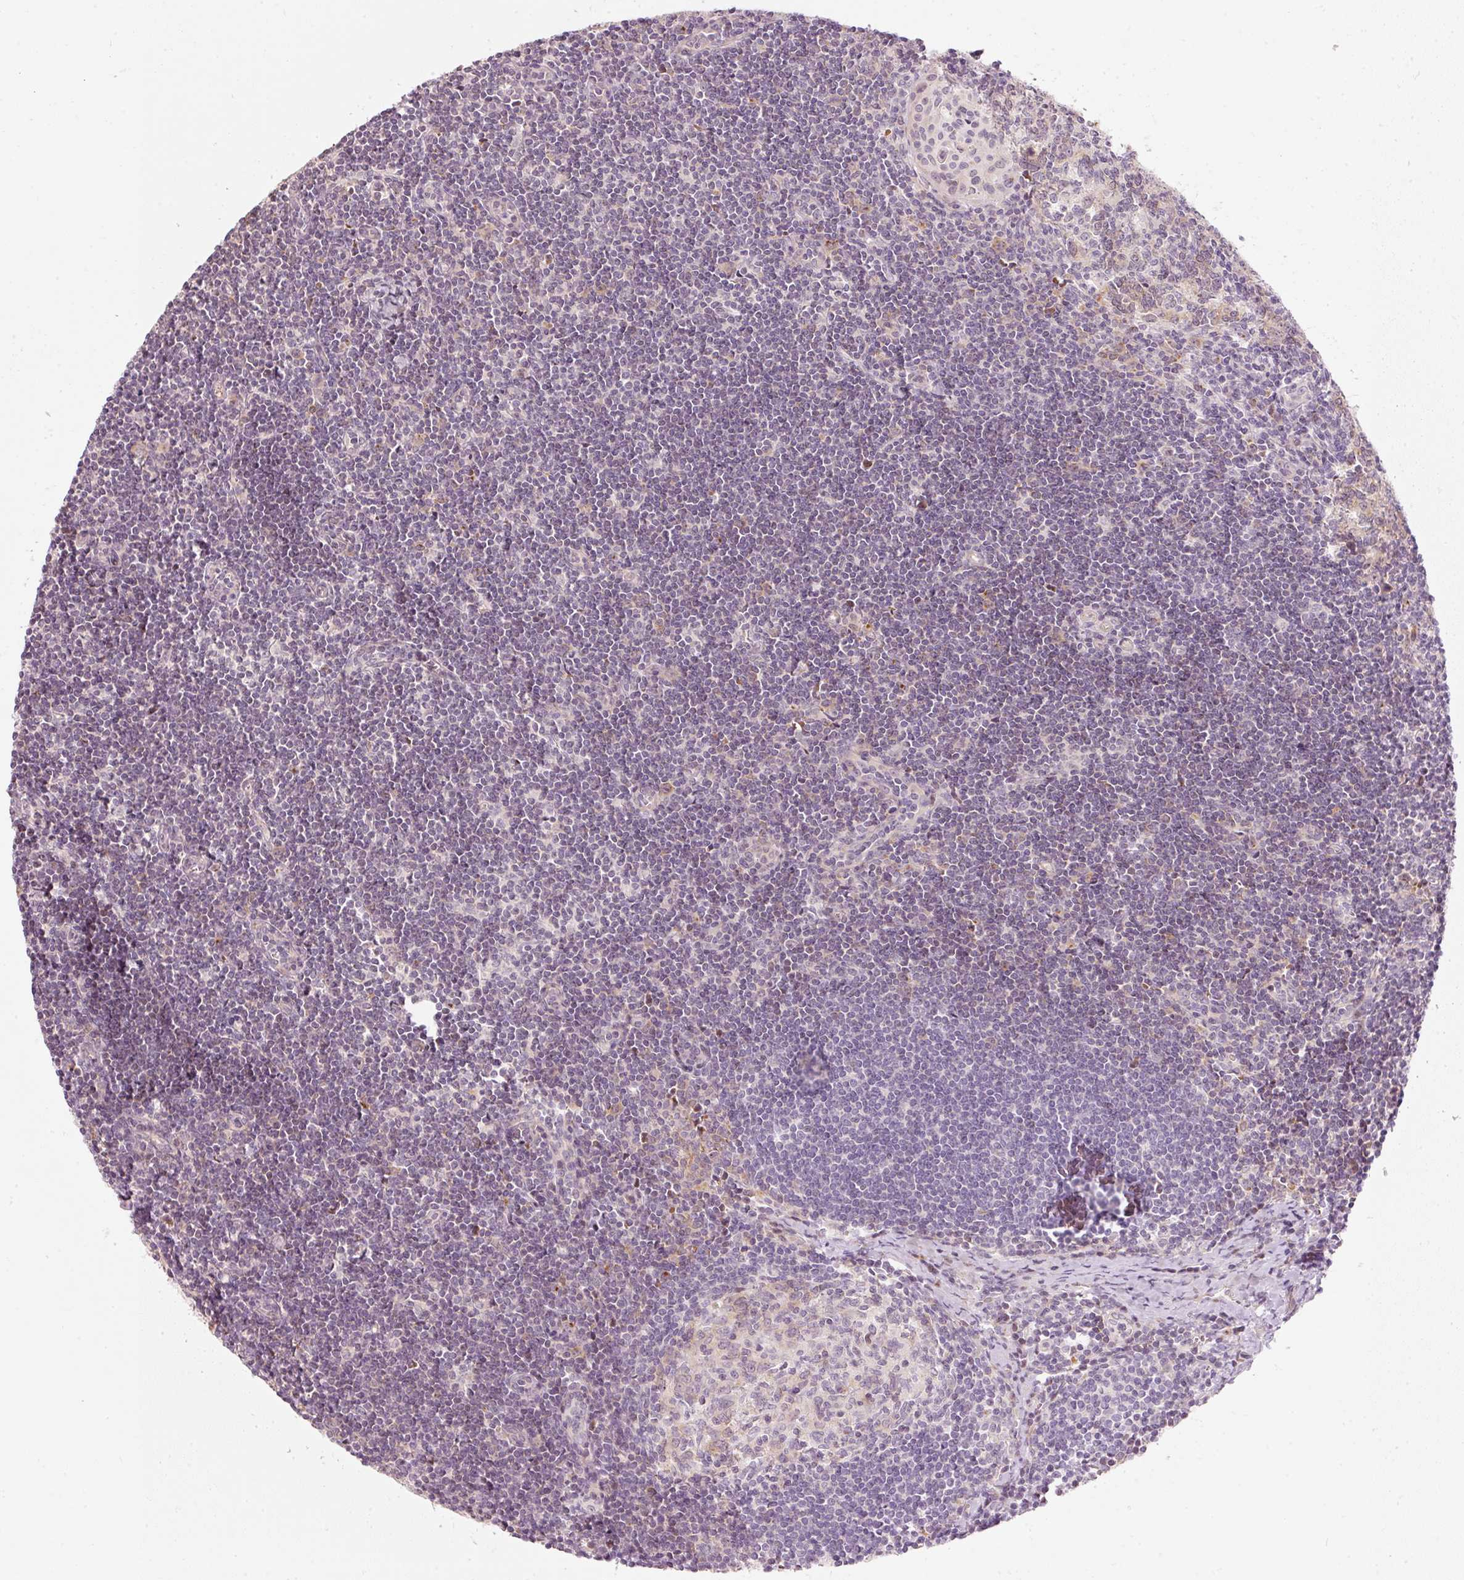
{"staining": {"intensity": "negative", "quantity": "none", "location": "none"}, "tissue": "lymph node", "cell_type": "Germinal center cells", "image_type": "normal", "snomed": [{"axis": "morphology", "description": "Normal tissue, NOS"}, {"axis": "topography", "description": "Lymph node"}], "caption": "Germinal center cells are negative for brown protein staining in unremarkable lymph node. (DAB IHC with hematoxylin counter stain).", "gene": "SLC20A1", "patient": {"sex": "female", "age": 29}}